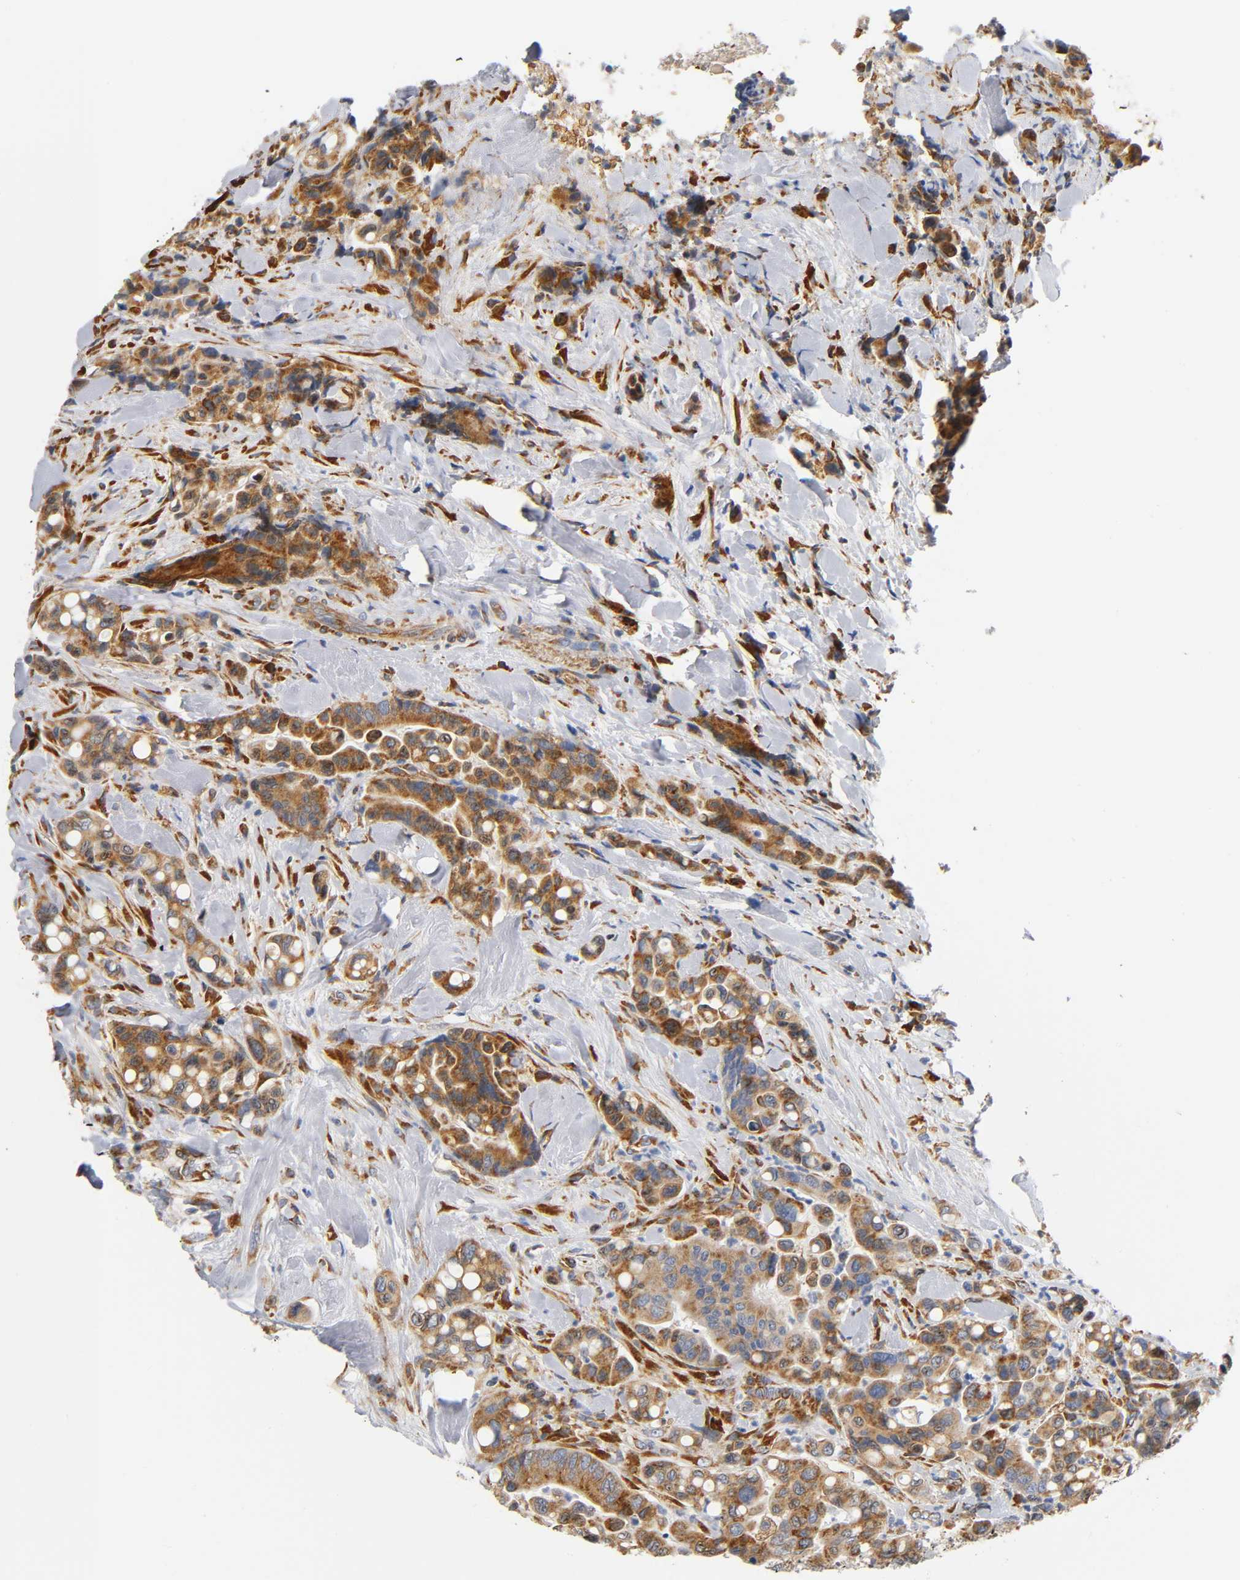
{"staining": {"intensity": "moderate", "quantity": "25%-75%", "location": "cytoplasmic/membranous"}, "tissue": "colorectal cancer", "cell_type": "Tumor cells", "image_type": "cancer", "snomed": [{"axis": "morphology", "description": "Normal tissue, NOS"}, {"axis": "morphology", "description": "Adenocarcinoma, NOS"}, {"axis": "topography", "description": "Colon"}], "caption": "This image exhibits colorectal adenocarcinoma stained with IHC to label a protein in brown. The cytoplasmic/membranous of tumor cells show moderate positivity for the protein. Nuclei are counter-stained blue.", "gene": "UCKL1", "patient": {"sex": "male", "age": 82}}